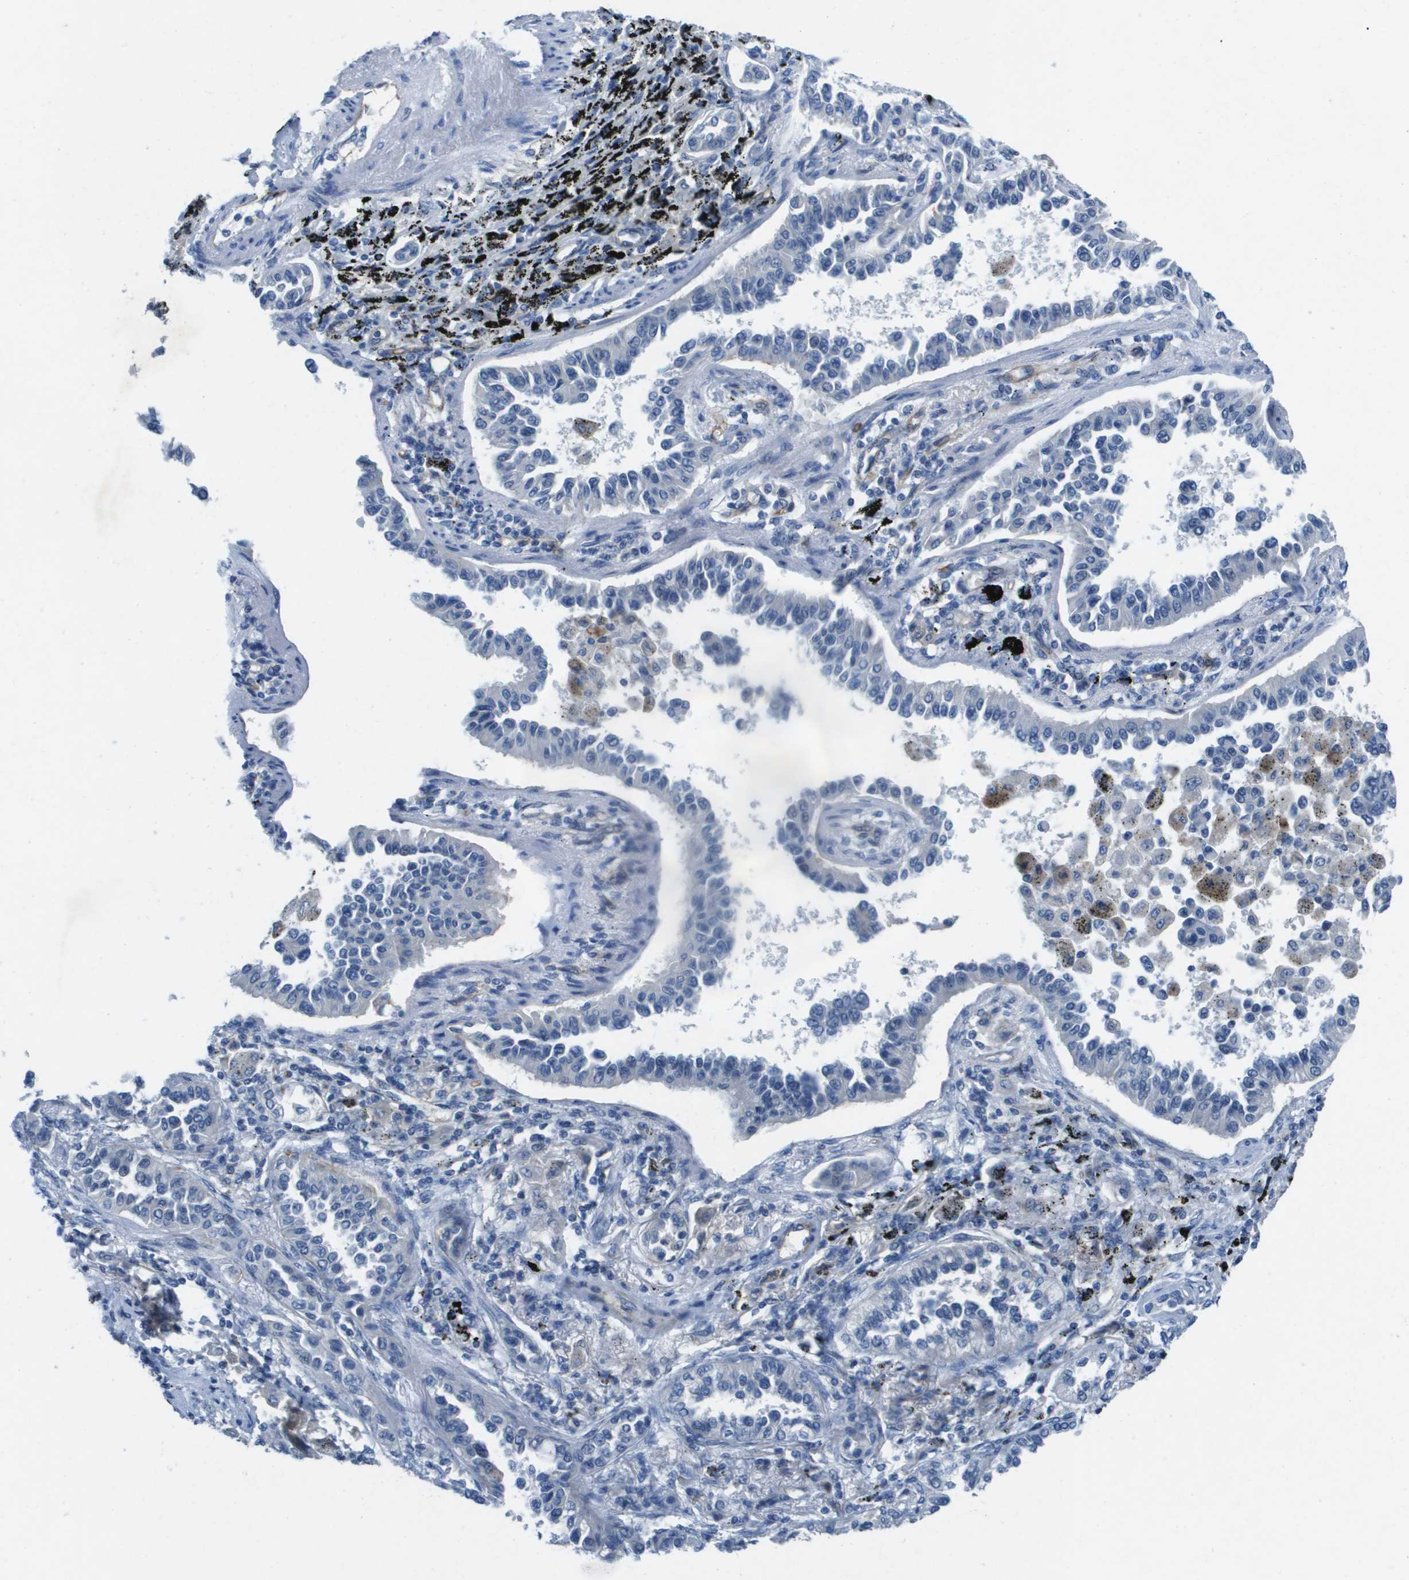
{"staining": {"intensity": "negative", "quantity": "none", "location": "none"}, "tissue": "lung cancer", "cell_type": "Tumor cells", "image_type": "cancer", "snomed": [{"axis": "morphology", "description": "Normal tissue, NOS"}, {"axis": "morphology", "description": "Adenocarcinoma, NOS"}, {"axis": "topography", "description": "Lung"}], "caption": "Immunohistochemical staining of lung cancer (adenocarcinoma) demonstrates no significant expression in tumor cells.", "gene": "ITGA6", "patient": {"sex": "male", "age": 59}}